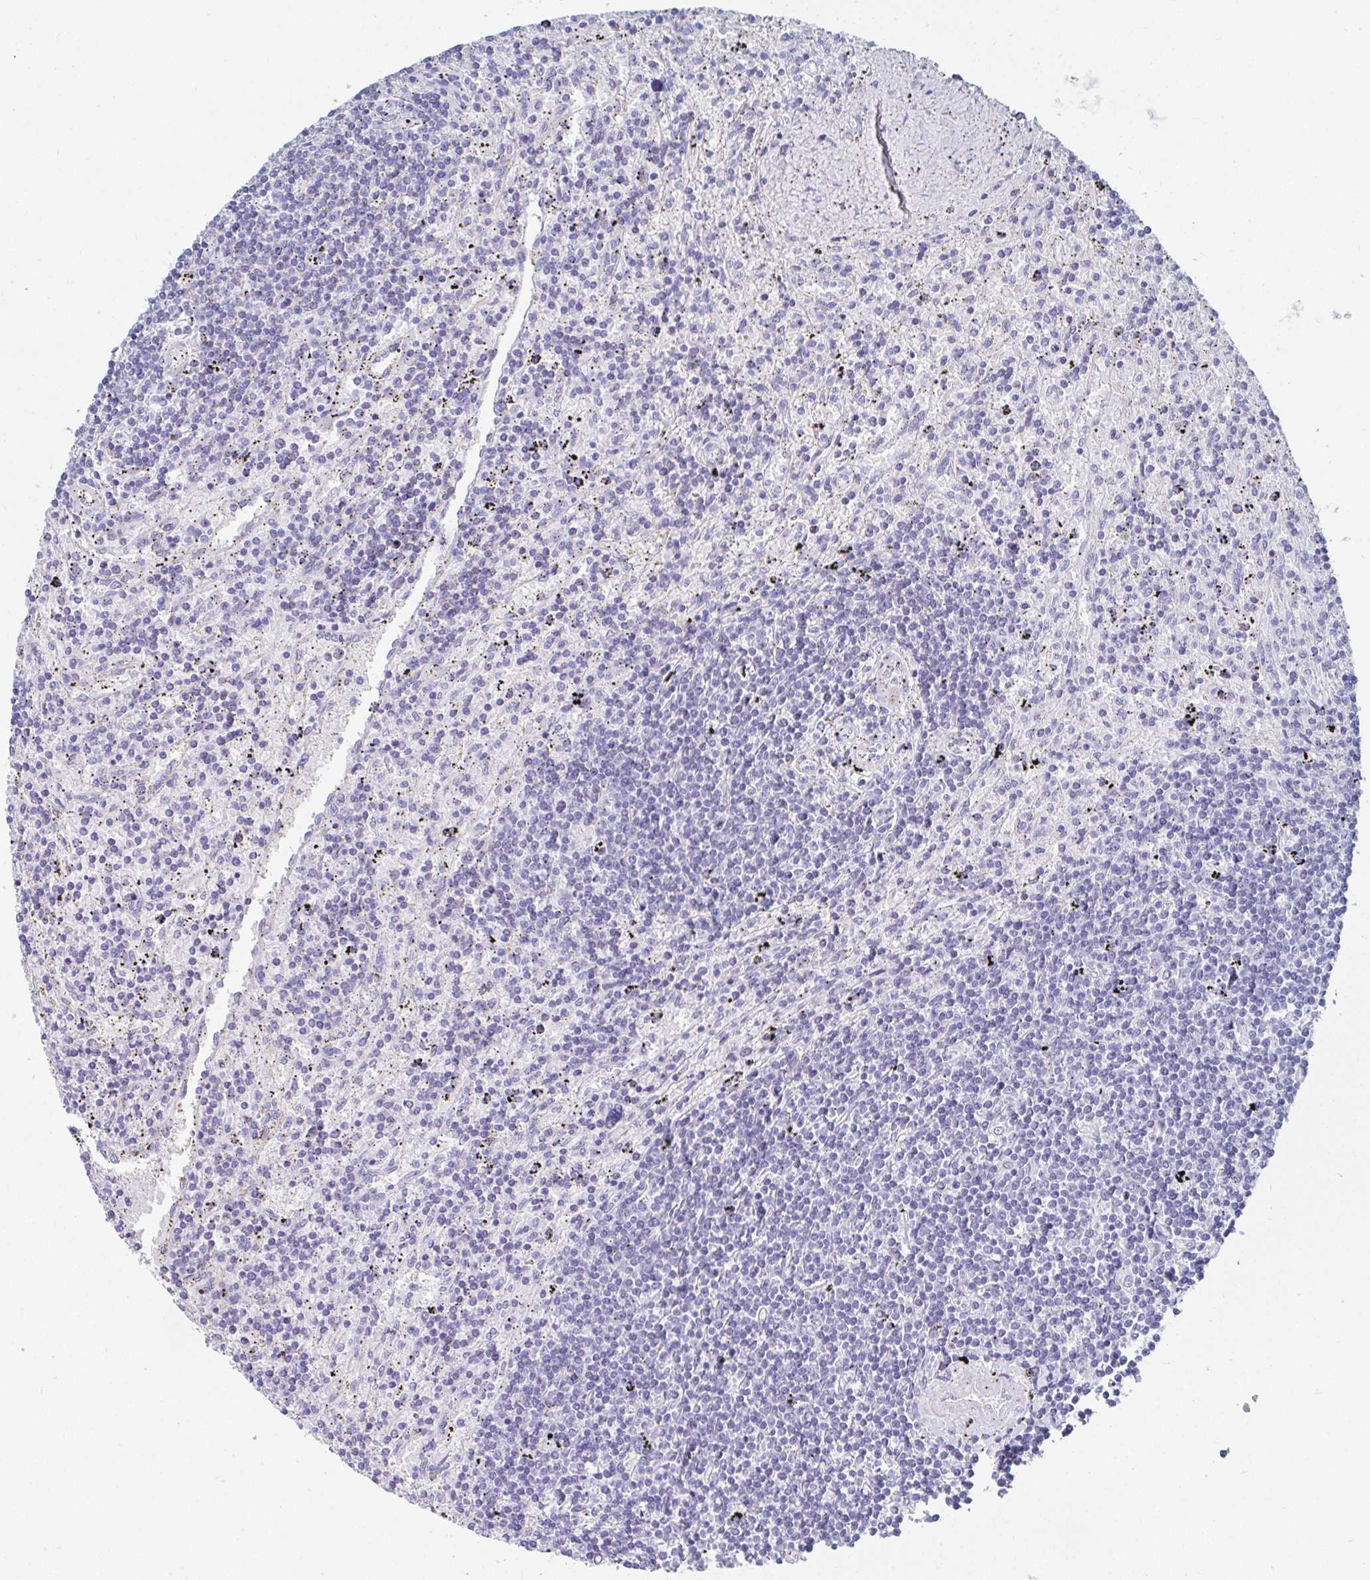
{"staining": {"intensity": "negative", "quantity": "none", "location": "none"}, "tissue": "lymphoma", "cell_type": "Tumor cells", "image_type": "cancer", "snomed": [{"axis": "morphology", "description": "Malignant lymphoma, non-Hodgkin's type, Low grade"}, {"axis": "topography", "description": "Spleen"}], "caption": "Immunohistochemical staining of human low-grade malignant lymphoma, non-Hodgkin's type exhibits no significant staining in tumor cells.", "gene": "GRIA1", "patient": {"sex": "male", "age": 76}}